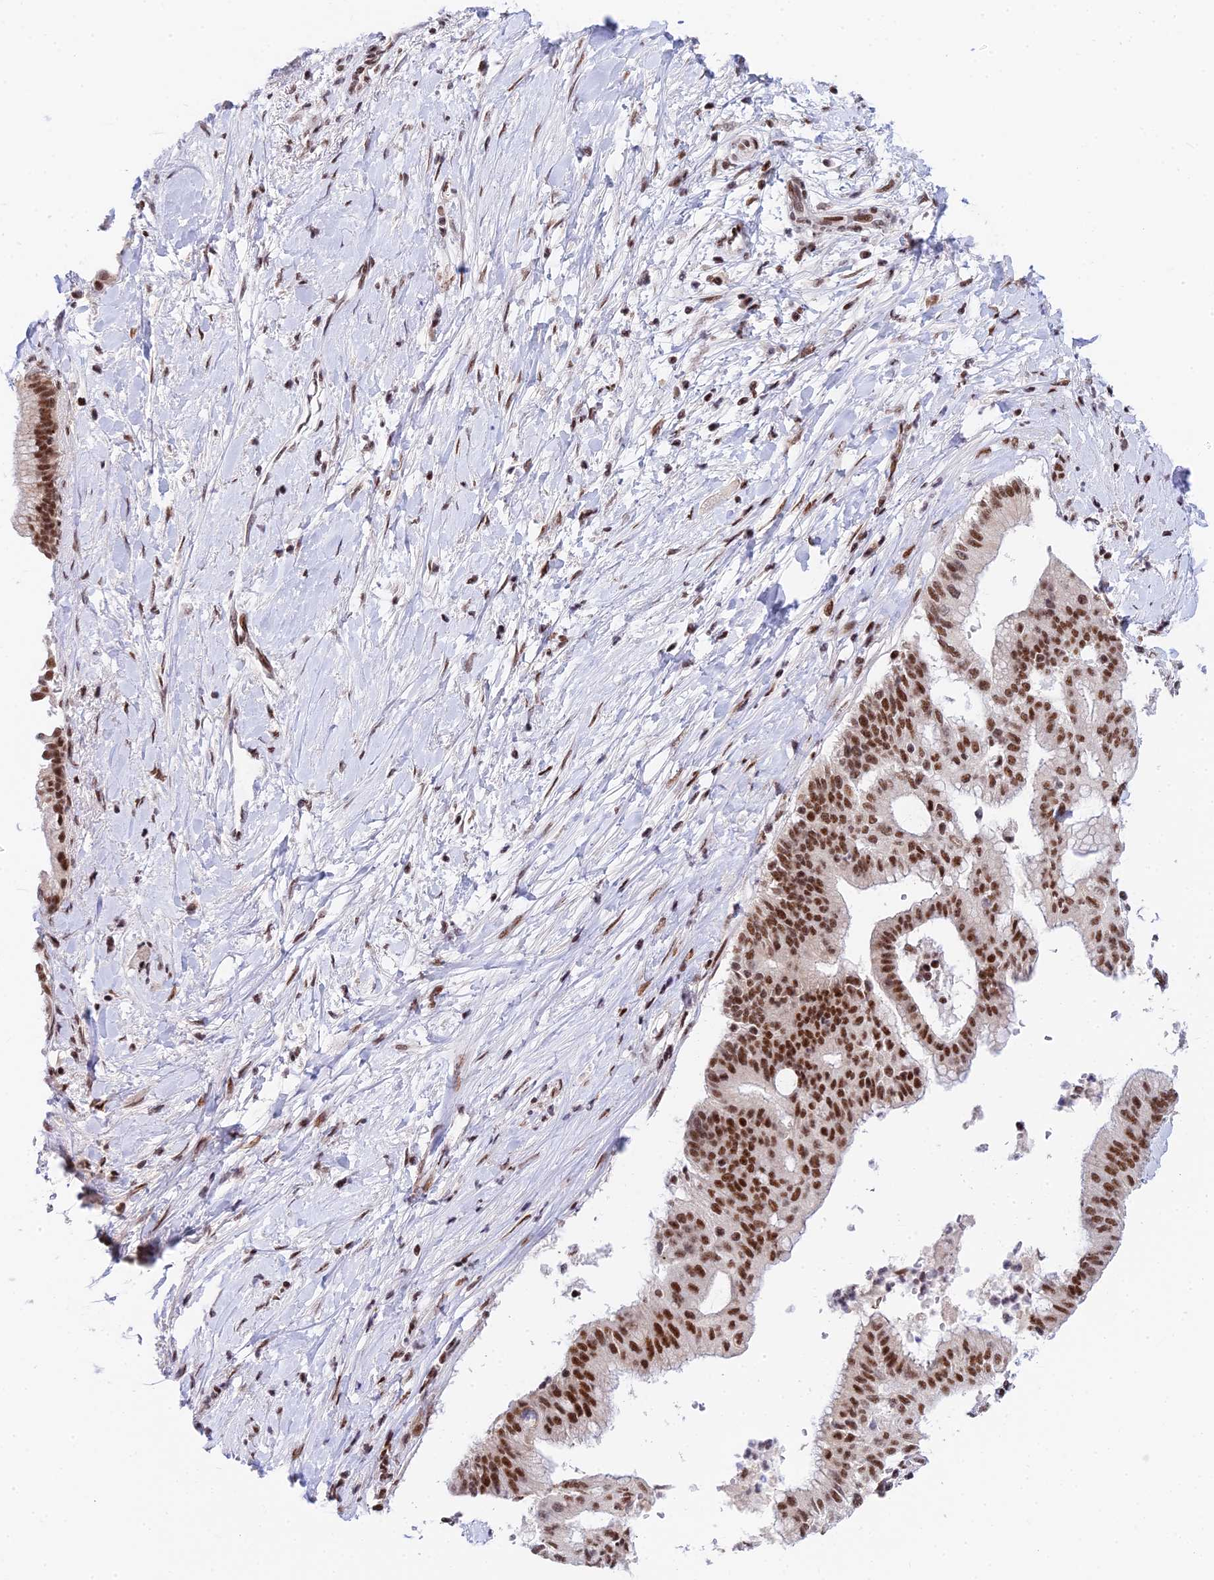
{"staining": {"intensity": "moderate", "quantity": ">75%", "location": "nuclear"}, "tissue": "pancreatic cancer", "cell_type": "Tumor cells", "image_type": "cancer", "snomed": [{"axis": "morphology", "description": "Adenocarcinoma, NOS"}, {"axis": "topography", "description": "Pancreas"}], "caption": "Human pancreatic cancer (adenocarcinoma) stained for a protein (brown) exhibits moderate nuclear positive positivity in about >75% of tumor cells.", "gene": "USP22", "patient": {"sex": "male", "age": 68}}